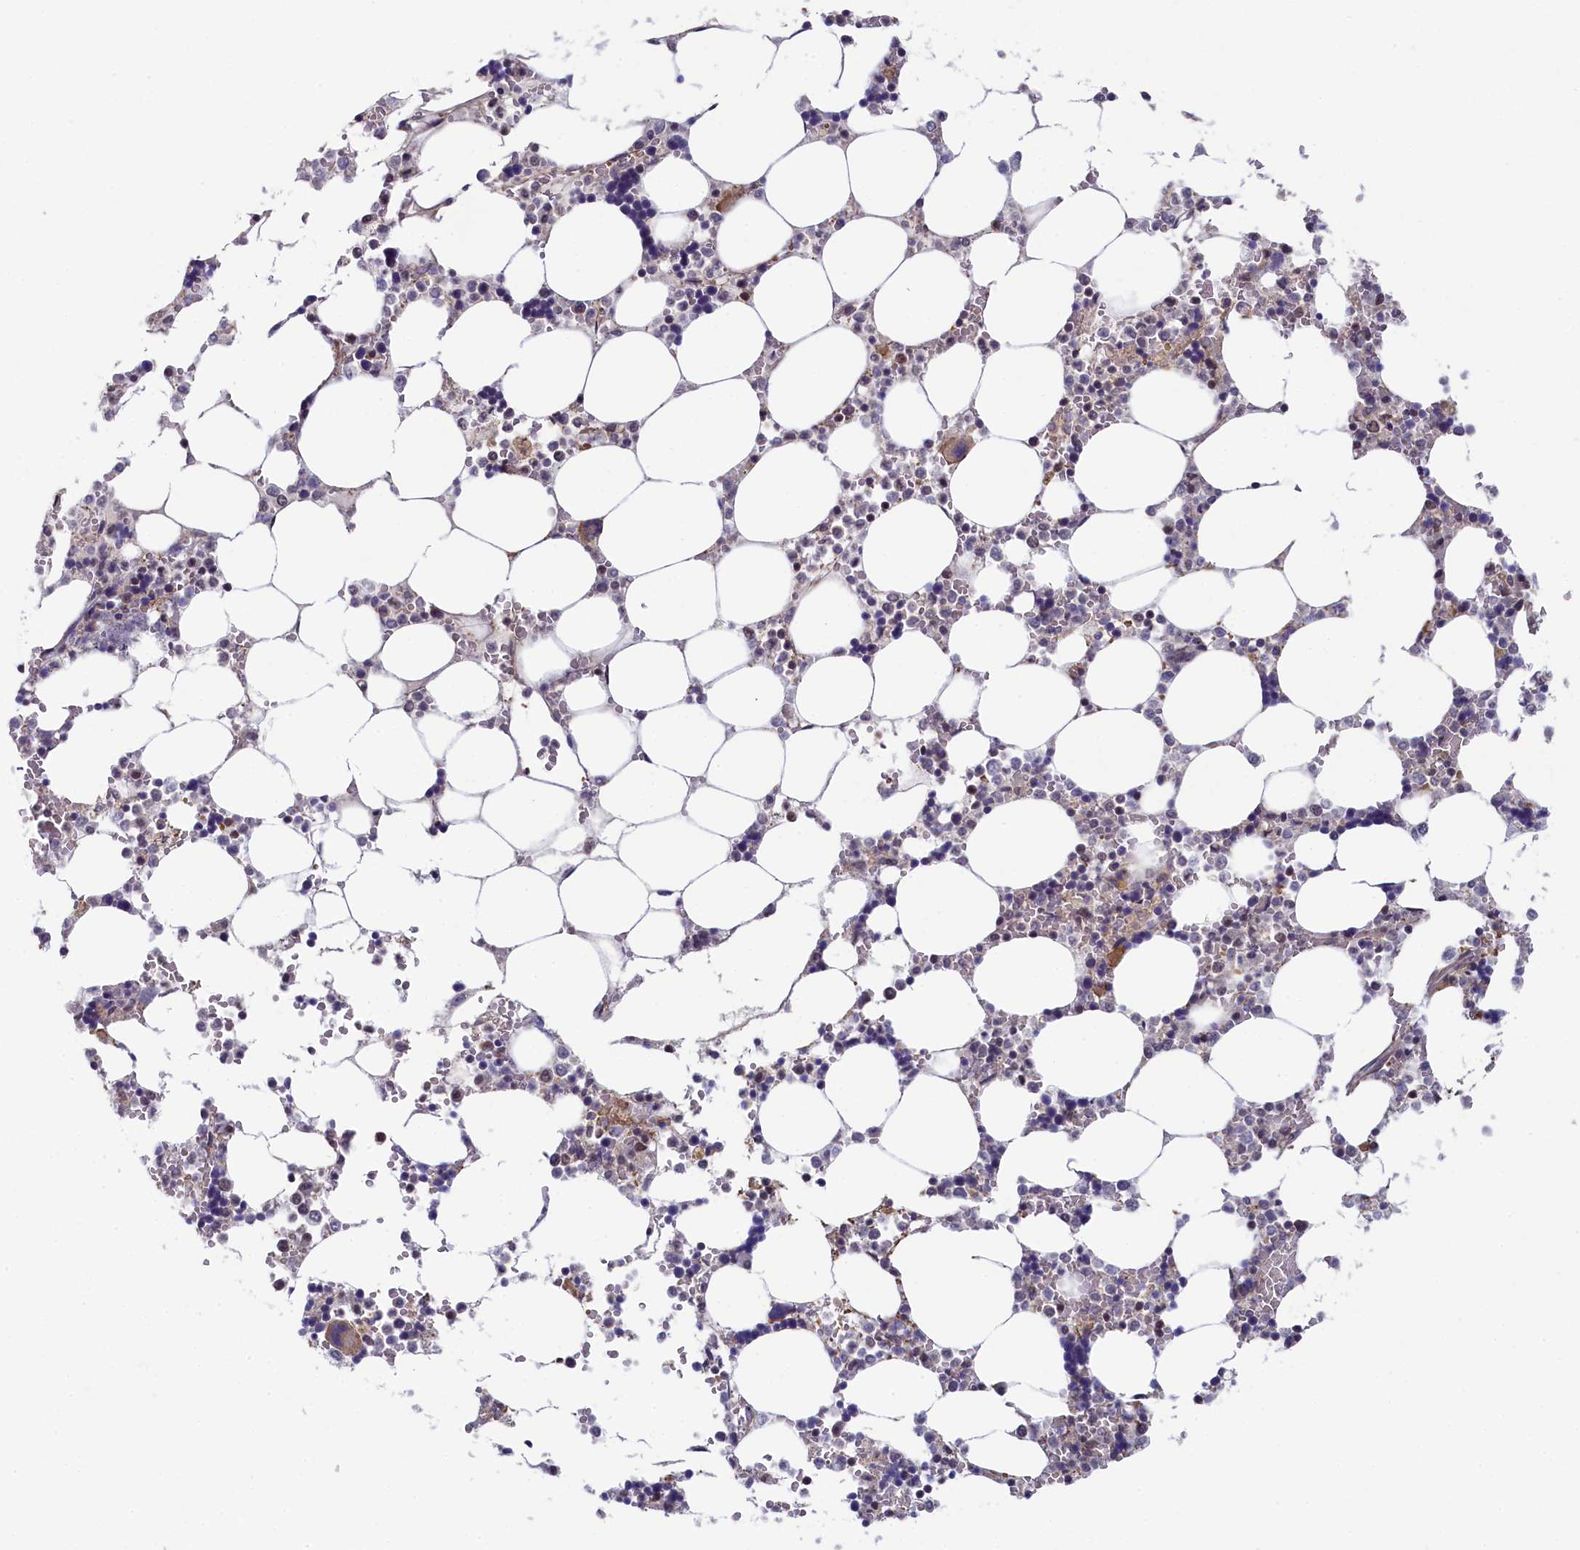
{"staining": {"intensity": "moderate", "quantity": "25%-75%", "location": "nuclear"}, "tissue": "bone marrow", "cell_type": "Hematopoietic cells", "image_type": "normal", "snomed": [{"axis": "morphology", "description": "Normal tissue, NOS"}, {"axis": "topography", "description": "Bone marrow"}], "caption": "Immunohistochemical staining of unremarkable bone marrow demonstrates moderate nuclear protein positivity in about 25%-75% of hematopoietic cells.", "gene": "INTS14", "patient": {"sex": "male", "age": 64}}